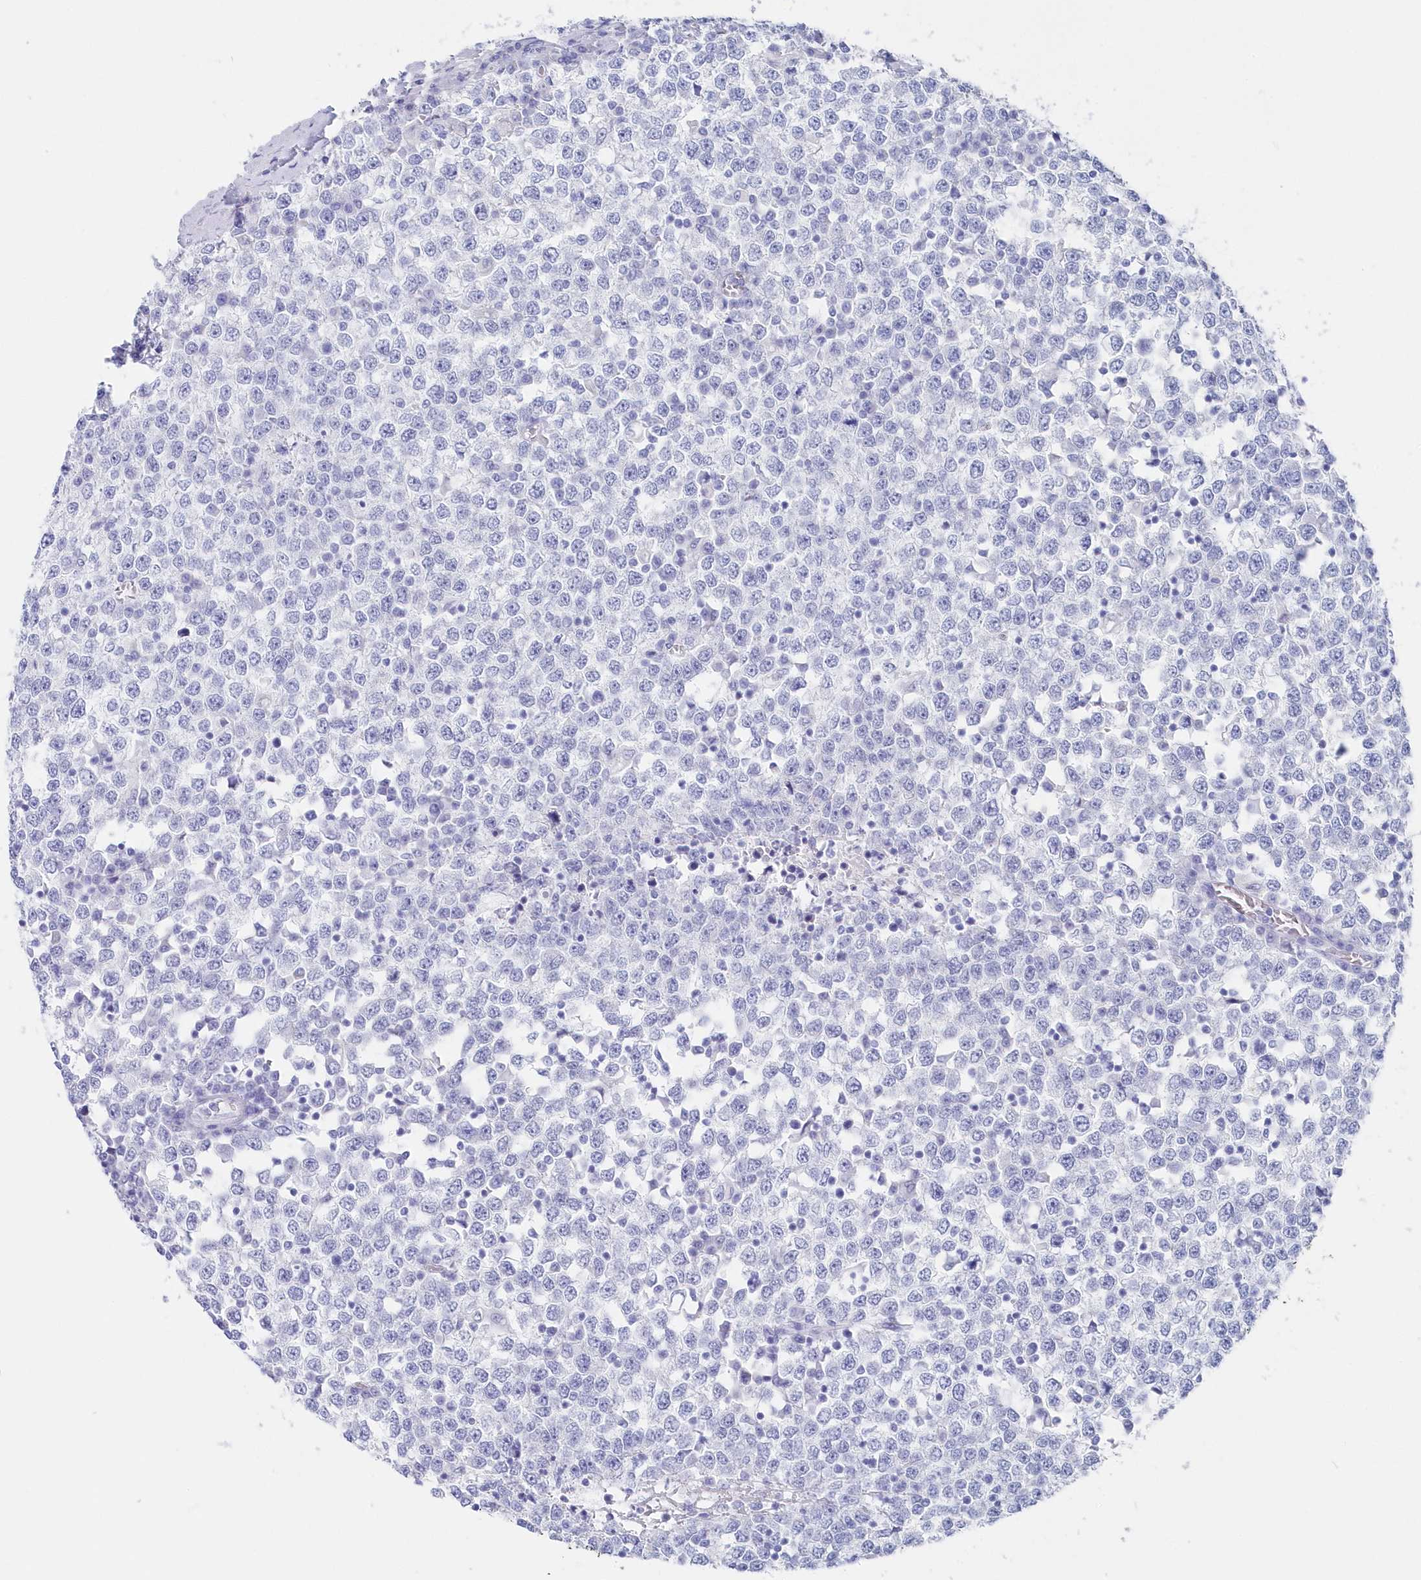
{"staining": {"intensity": "negative", "quantity": "none", "location": "none"}, "tissue": "testis cancer", "cell_type": "Tumor cells", "image_type": "cancer", "snomed": [{"axis": "morphology", "description": "Seminoma, NOS"}, {"axis": "topography", "description": "Testis"}], "caption": "Immunohistochemistry of testis seminoma demonstrates no positivity in tumor cells.", "gene": "CSNK1G2", "patient": {"sex": "male", "age": 65}}